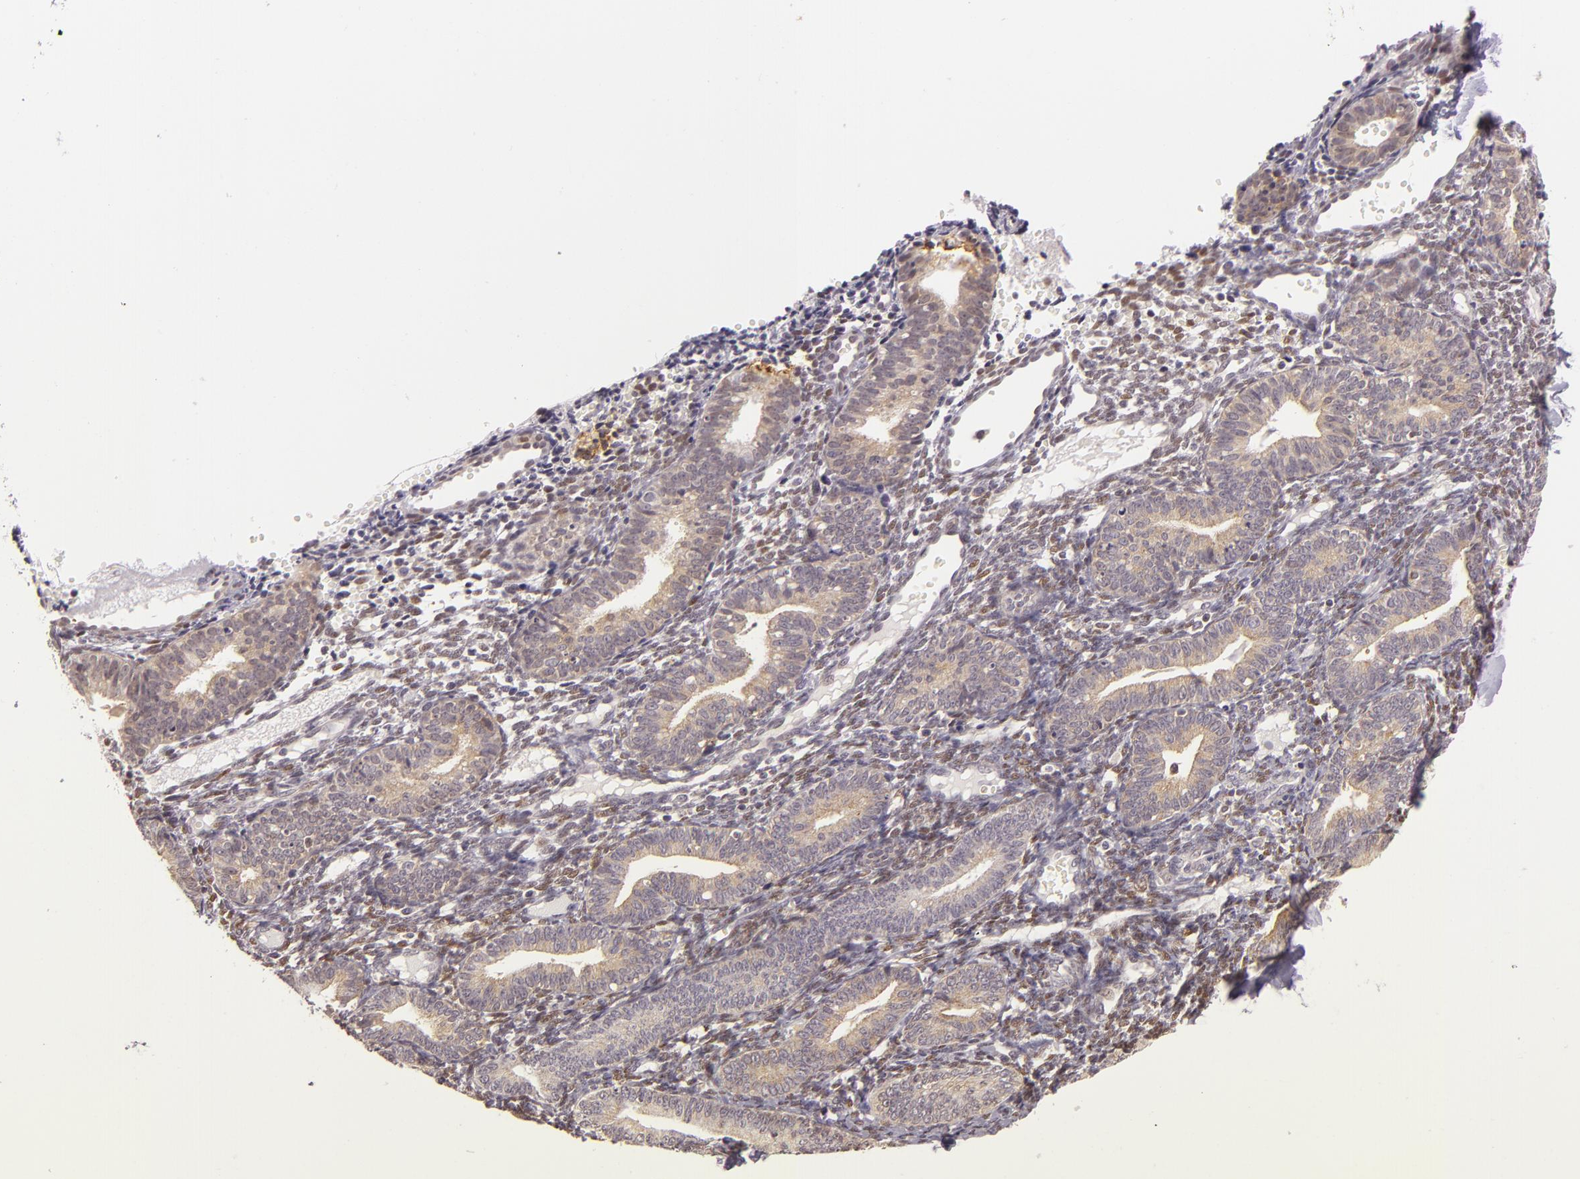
{"staining": {"intensity": "moderate", "quantity": "25%-75%", "location": "nuclear"}, "tissue": "endometrium", "cell_type": "Cells in endometrial stroma", "image_type": "normal", "snomed": [{"axis": "morphology", "description": "Normal tissue, NOS"}, {"axis": "topography", "description": "Endometrium"}], "caption": "Protein staining displays moderate nuclear positivity in about 25%-75% of cells in endometrial stroma in unremarkable endometrium.", "gene": "ENSG00000290315", "patient": {"sex": "female", "age": 61}}